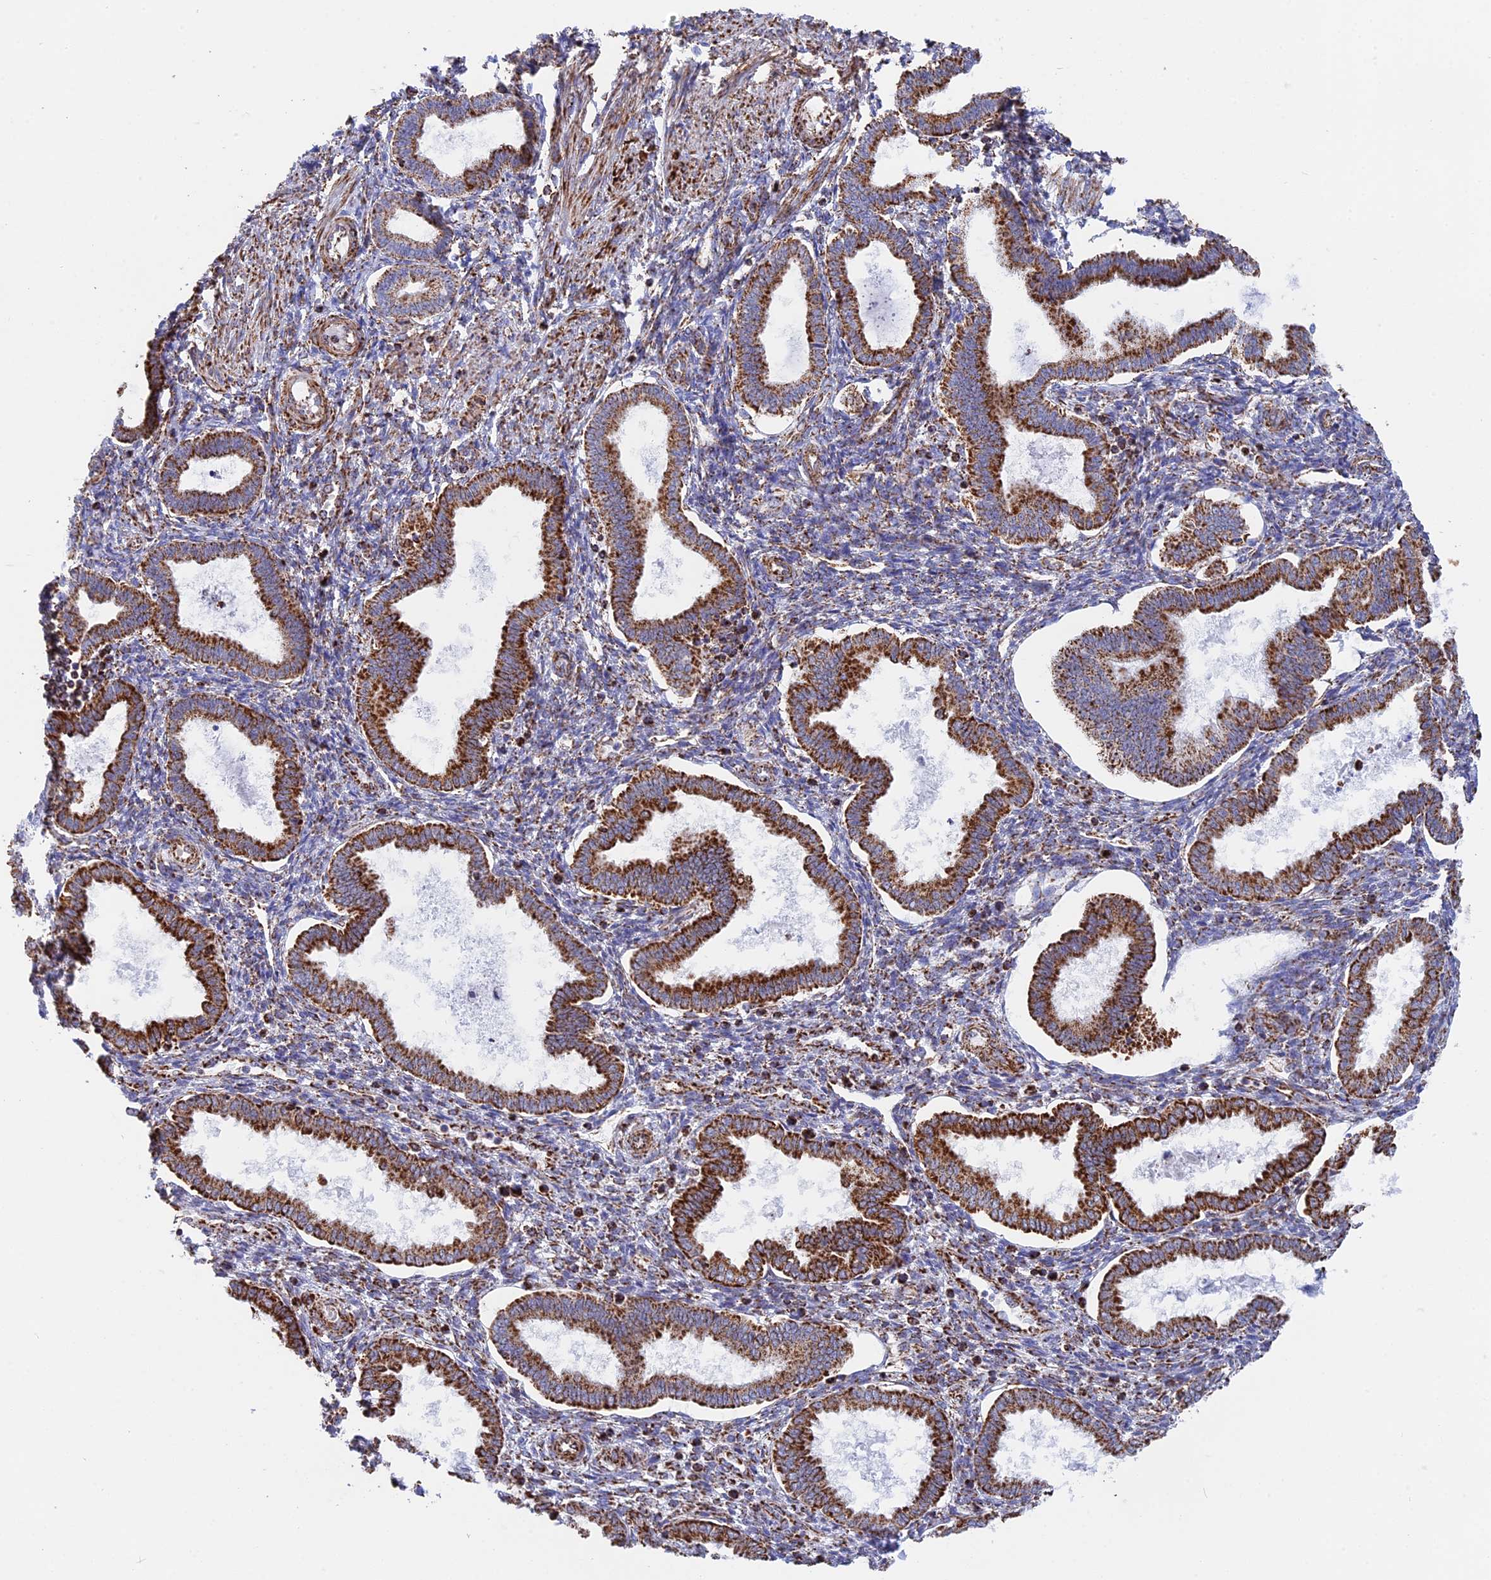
{"staining": {"intensity": "moderate", "quantity": "25%-75%", "location": "cytoplasmic/membranous"}, "tissue": "endometrium", "cell_type": "Cells in endometrial stroma", "image_type": "normal", "snomed": [{"axis": "morphology", "description": "Normal tissue, NOS"}, {"axis": "topography", "description": "Endometrium"}], "caption": "Endometrium stained for a protein (brown) shows moderate cytoplasmic/membranous positive positivity in approximately 25%-75% of cells in endometrial stroma.", "gene": "CDC16", "patient": {"sex": "female", "age": 24}}